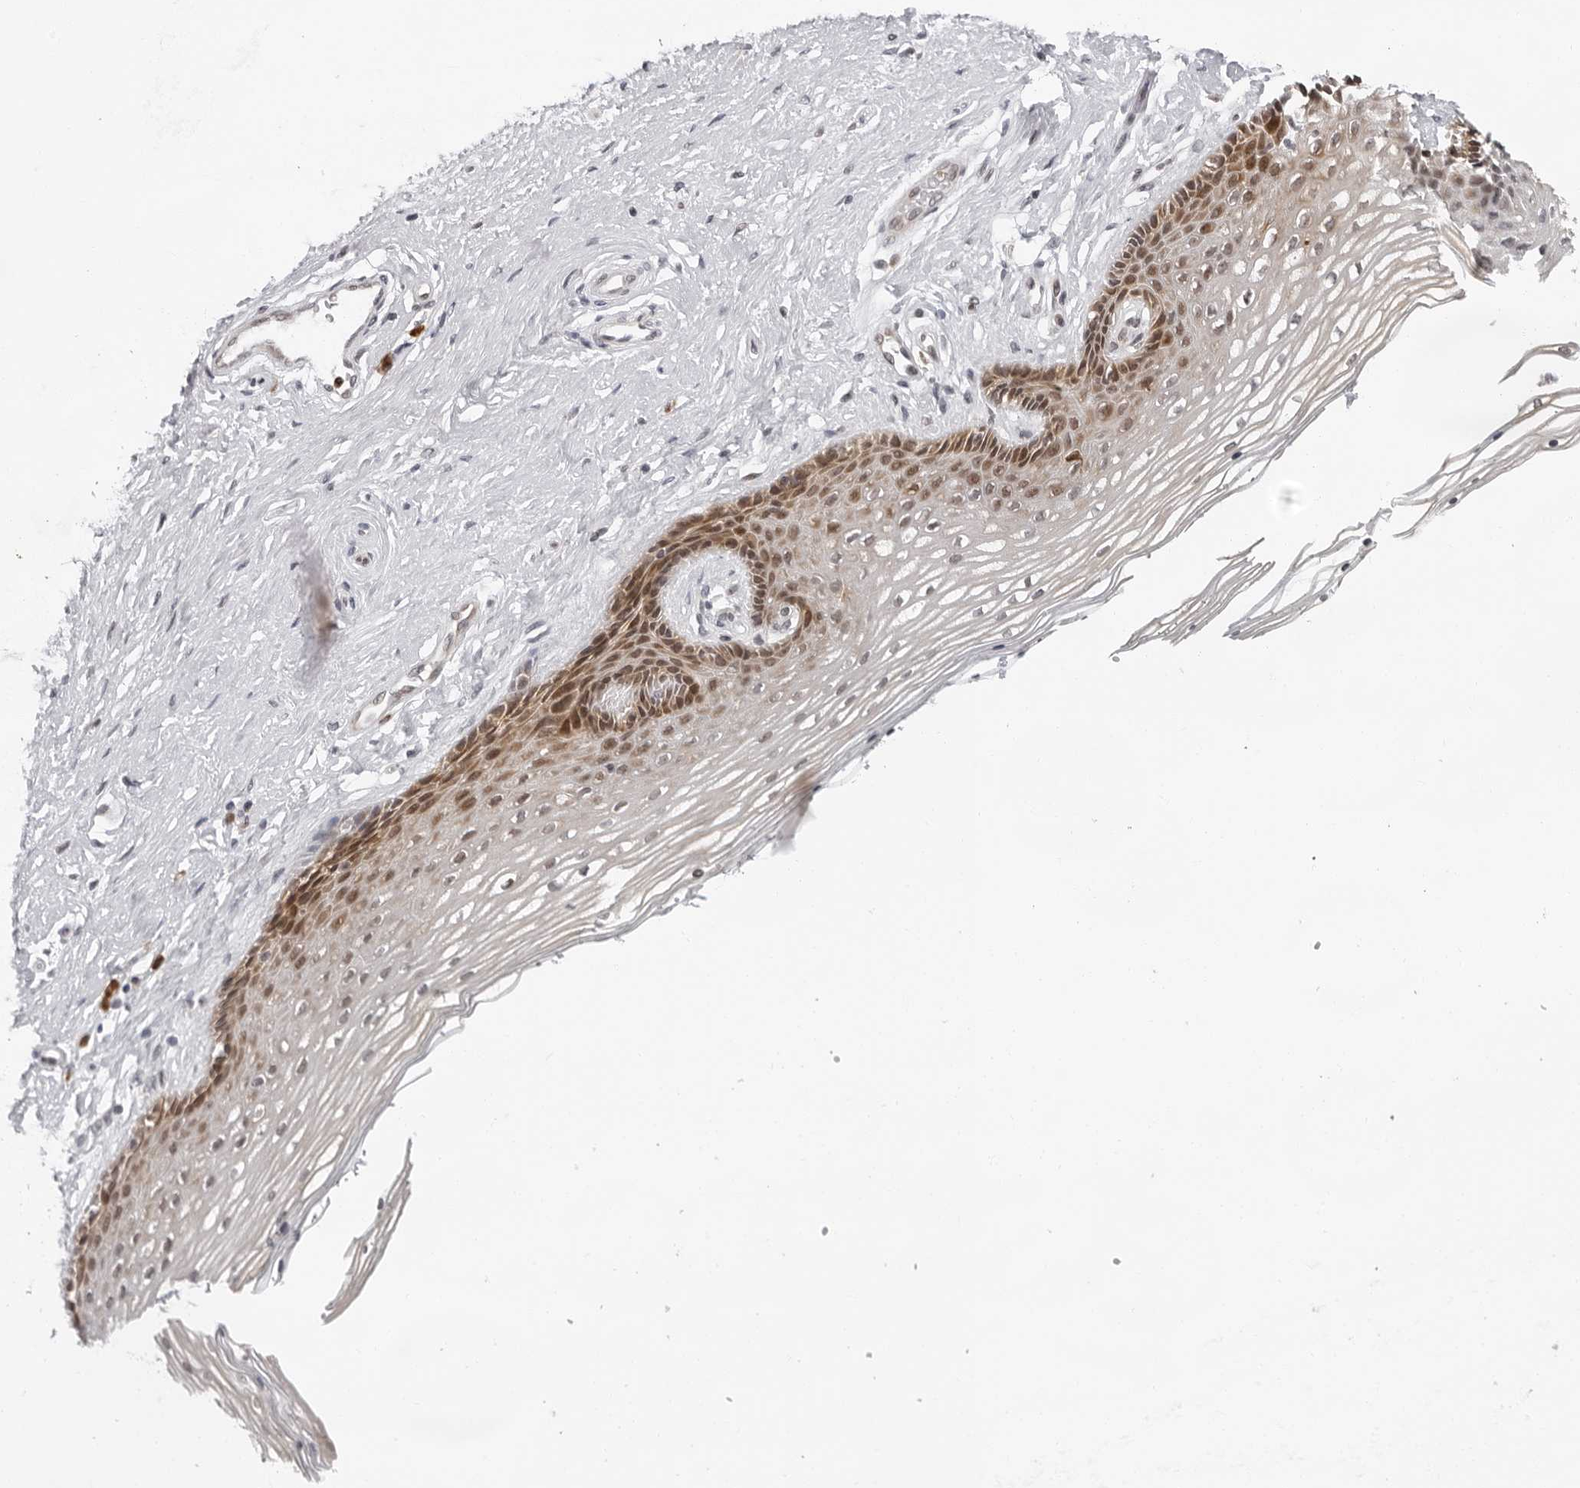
{"staining": {"intensity": "moderate", "quantity": ">75%", "location": "cytoplasmic/membranous,nuclear"}, "tissue": "vagina", "cell_type": "Squamous epithelial cells", "image_type": "normal", "snomed": [{"axis": "morphology", "description": "Normal tissue, NOS"}, {"axis": "topography", "description": "Vagina"}], "caption": "This histopathology image reveals immunohistochemistry staining of normal vagina, with medium moderate cytoplasmic/membranous,nuclear staining in approximately >75% of squamous epithelial cells.", "gene": "PIP4K2C", "patient": {"sex": "female", "age": 46}}